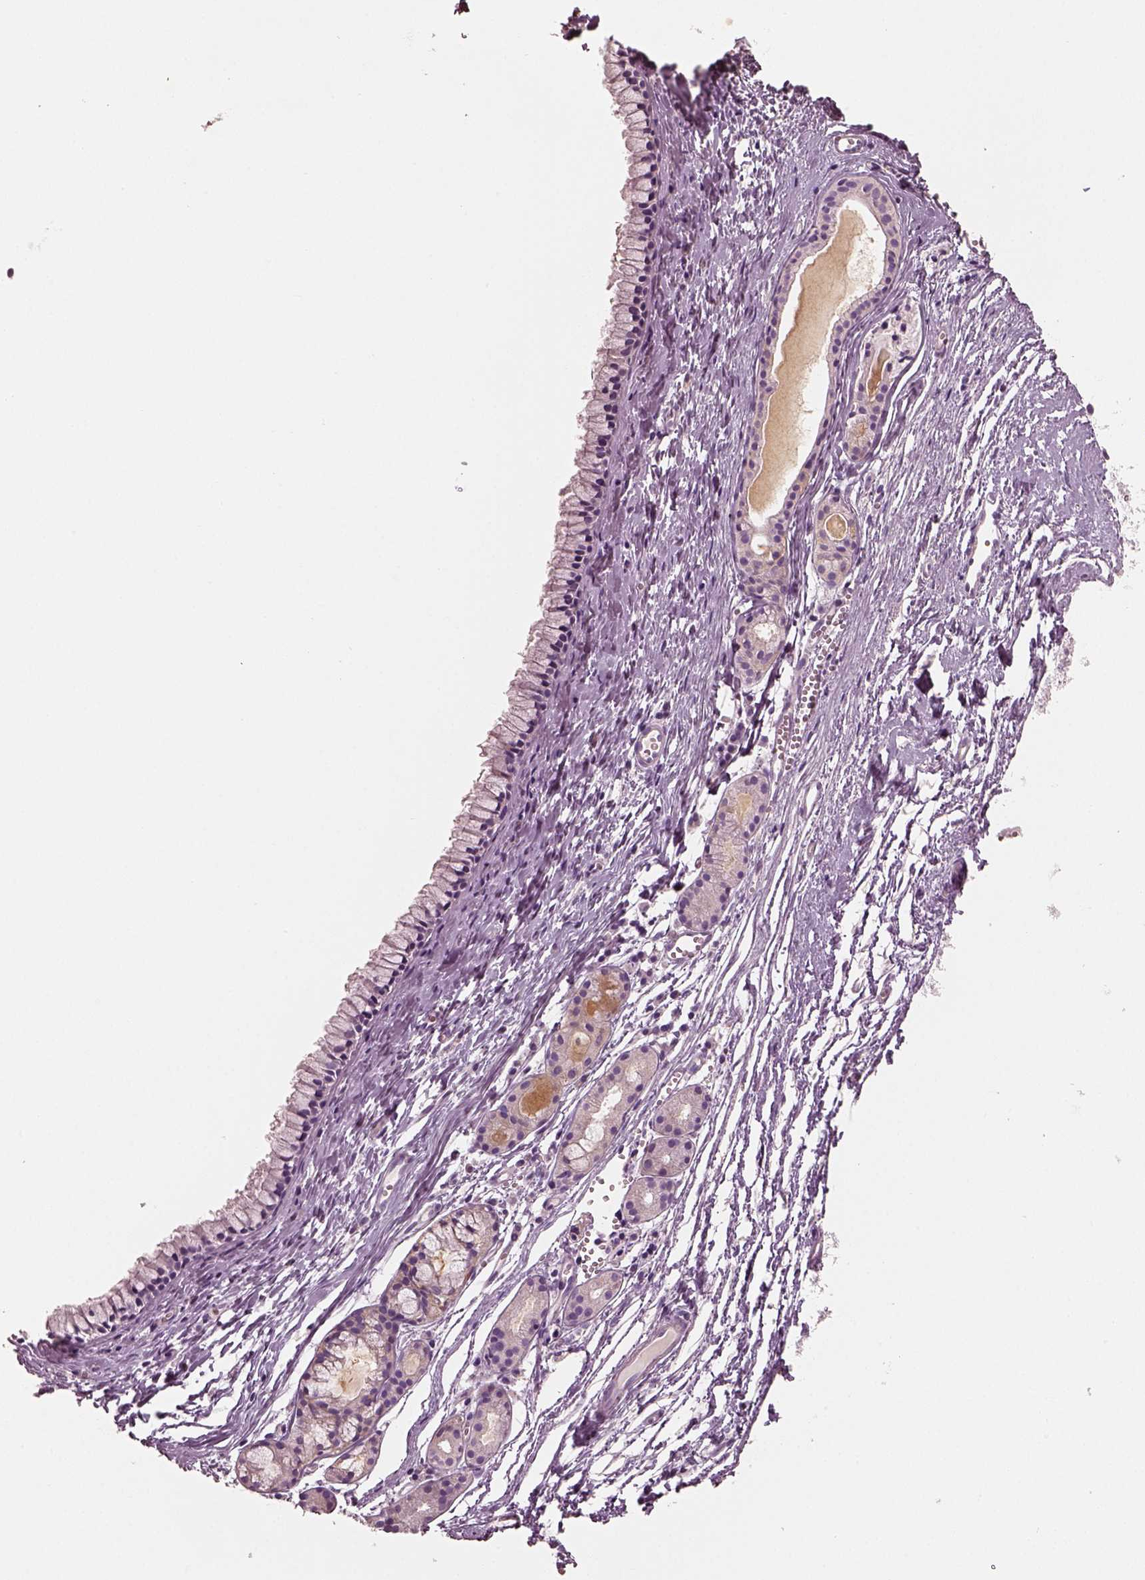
{"staining": {"intensity": "negative", "quantity": "none", "location": "none"}, "tissue": "nasopharynx", "cell_type": "Respiratory epithelial cells", "image_type": "normal", "snomed": [{"axis": "morphology", "description": "Normal tissue, NOS"}, {"axis": "topography", "description": "Nasopharynx"}], "caption": "IHC histopathology image of unremarkable nasopharynx: nasopharynx stained with DAB (3,3'-diaminobenzidine) displays no significant protein expression in respiratory epithelial cells.", "gene": "ELSPBP1", "patient": {"sex": "male", "age": 83}}